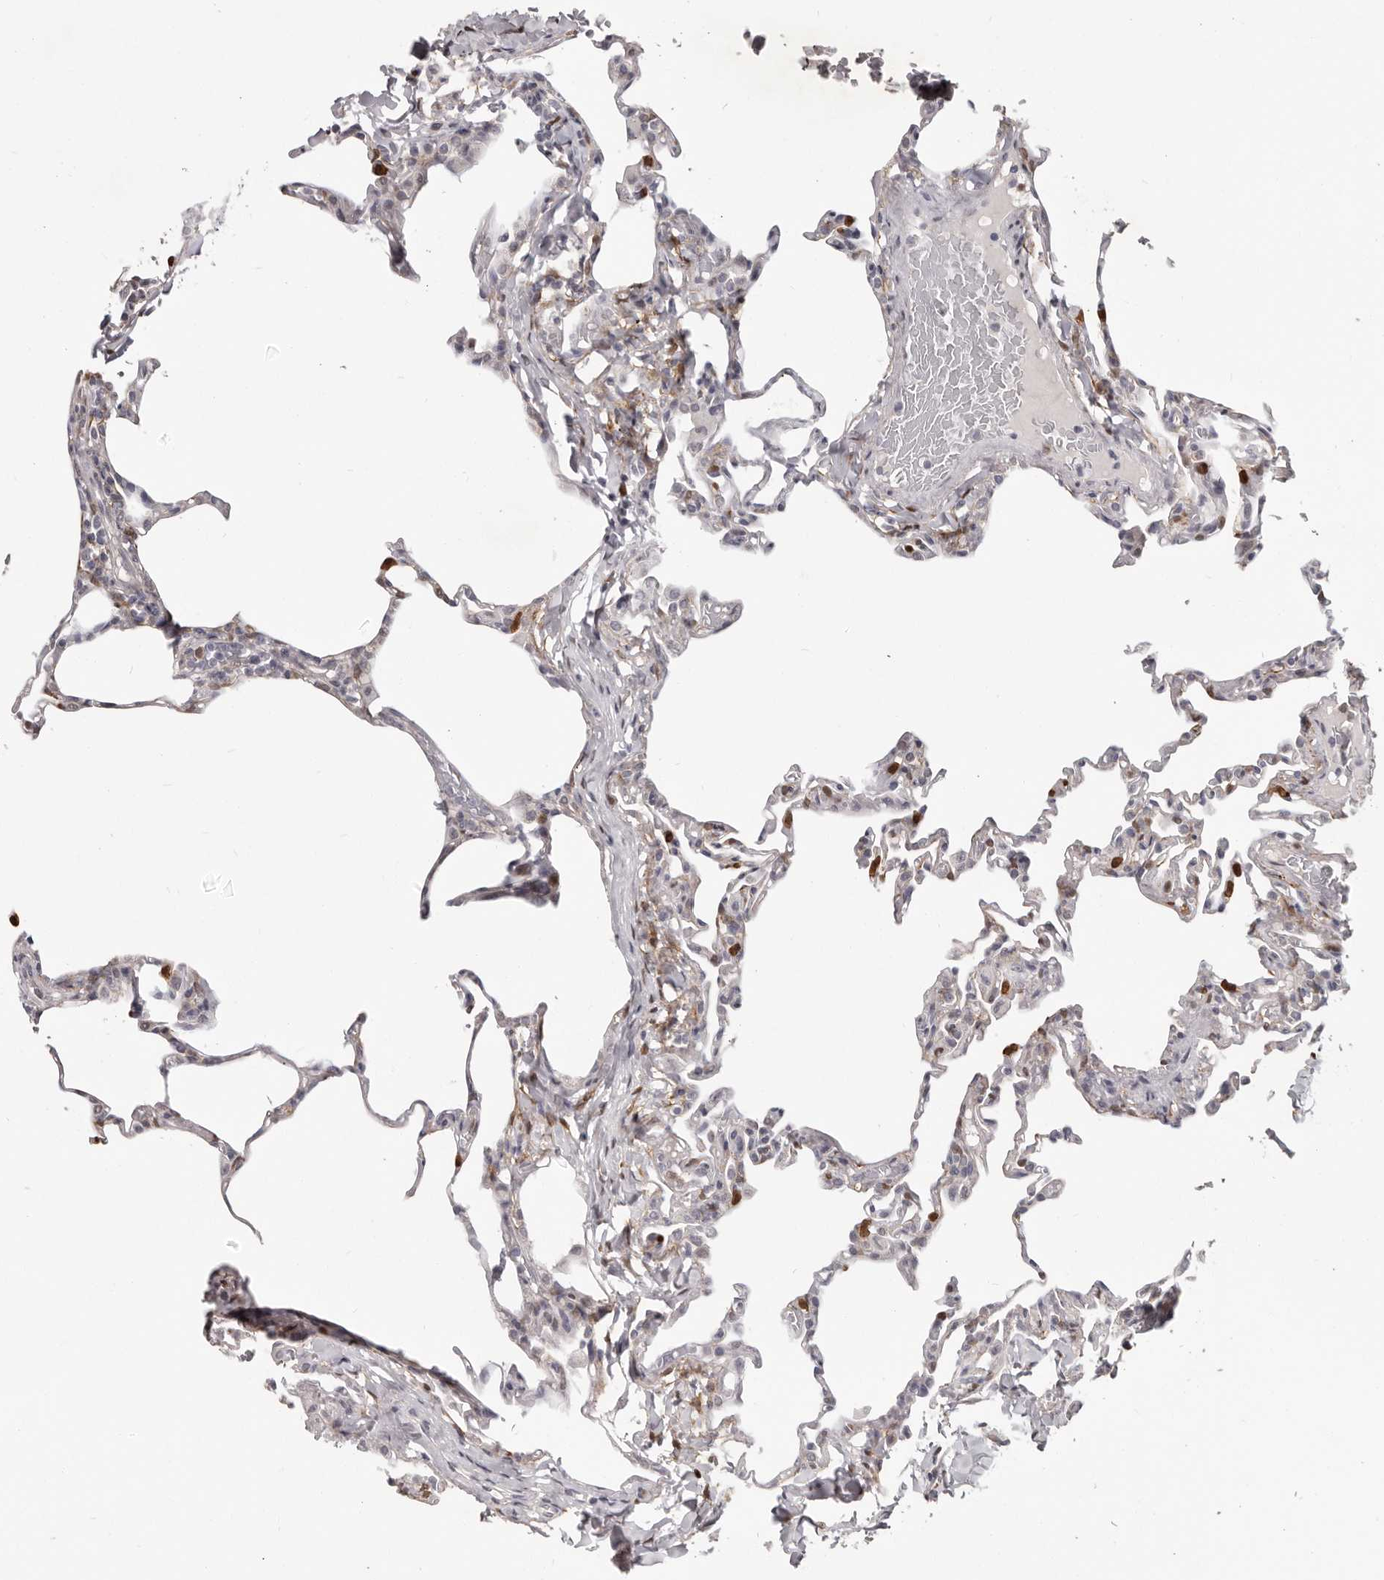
{"staining": {"intensity": "negative", "quantity": "none", "location": "none"}, "tissue": "lung", "cell_type": "Alveolar cells", "image_type": "normal", "snomed": [{"axis": "morphology", "description": "Normal tissue, NOS"}, {"axis": "topography", "description": "Lung"}], "caption": "Human lung stained for a protein using IHC exhibits no expression in alveolar cells.", "gene": "GPR157", "patient": {"sex": "male", "age": 20}}